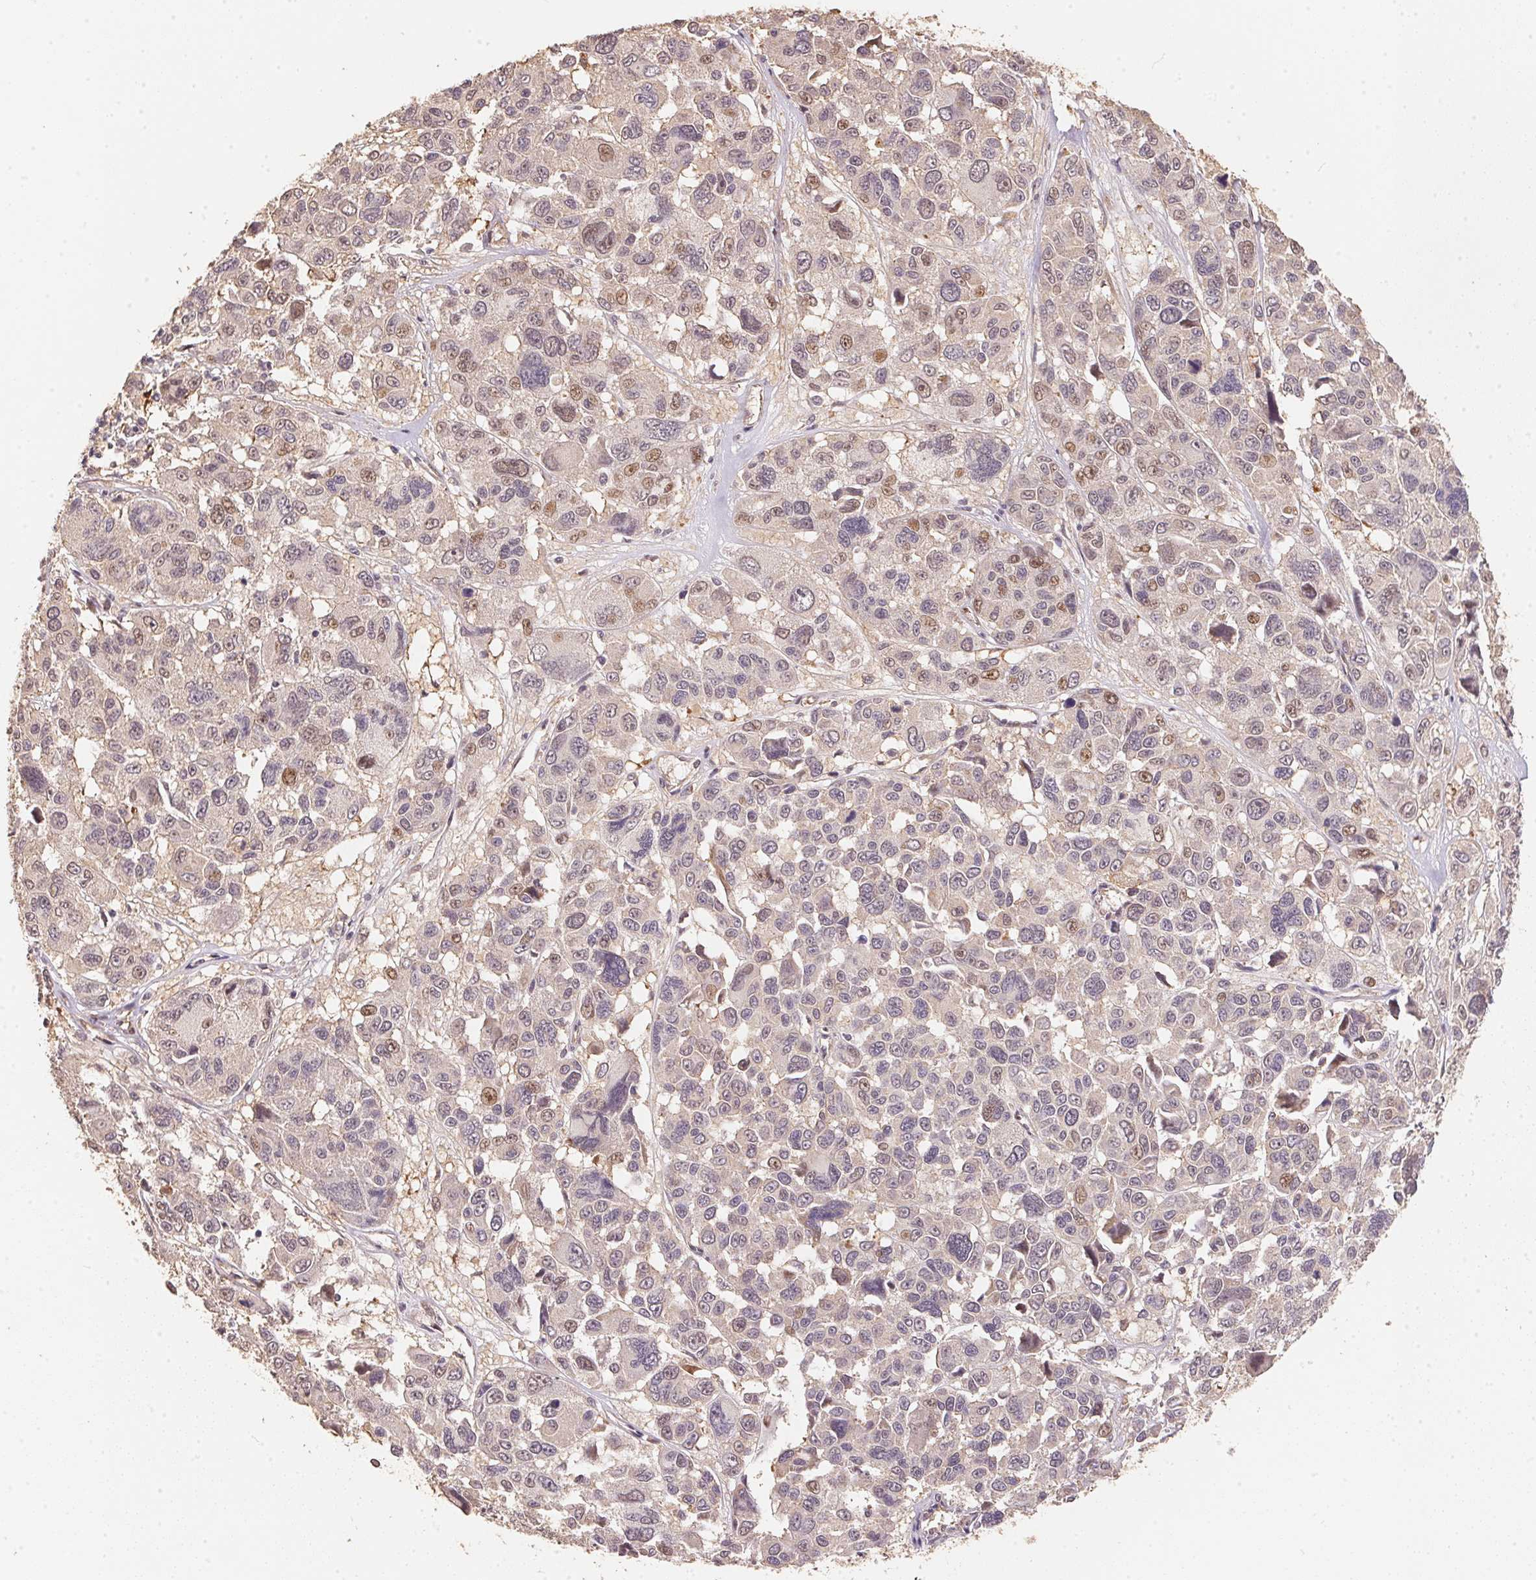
{"staining": {"intensity": "moderate", "quantity": "<25%", "location": "nuclear"}, "tissue": "melanoma", "cell_type": "Tumor cells", "image_type": "cancer", "snomed": [{"axis": "morphology", "description": "Malignant melanoma, NOS"}, {"axis": "topography", "description": "Skin"}], "caption": "Brown immunohistochemical staining in human melanoma displays moderate nuclear expression in approximately <25% of tumor cells.", "gene": "TMEM222", "patient": {"sex": "female", "age": 66}}